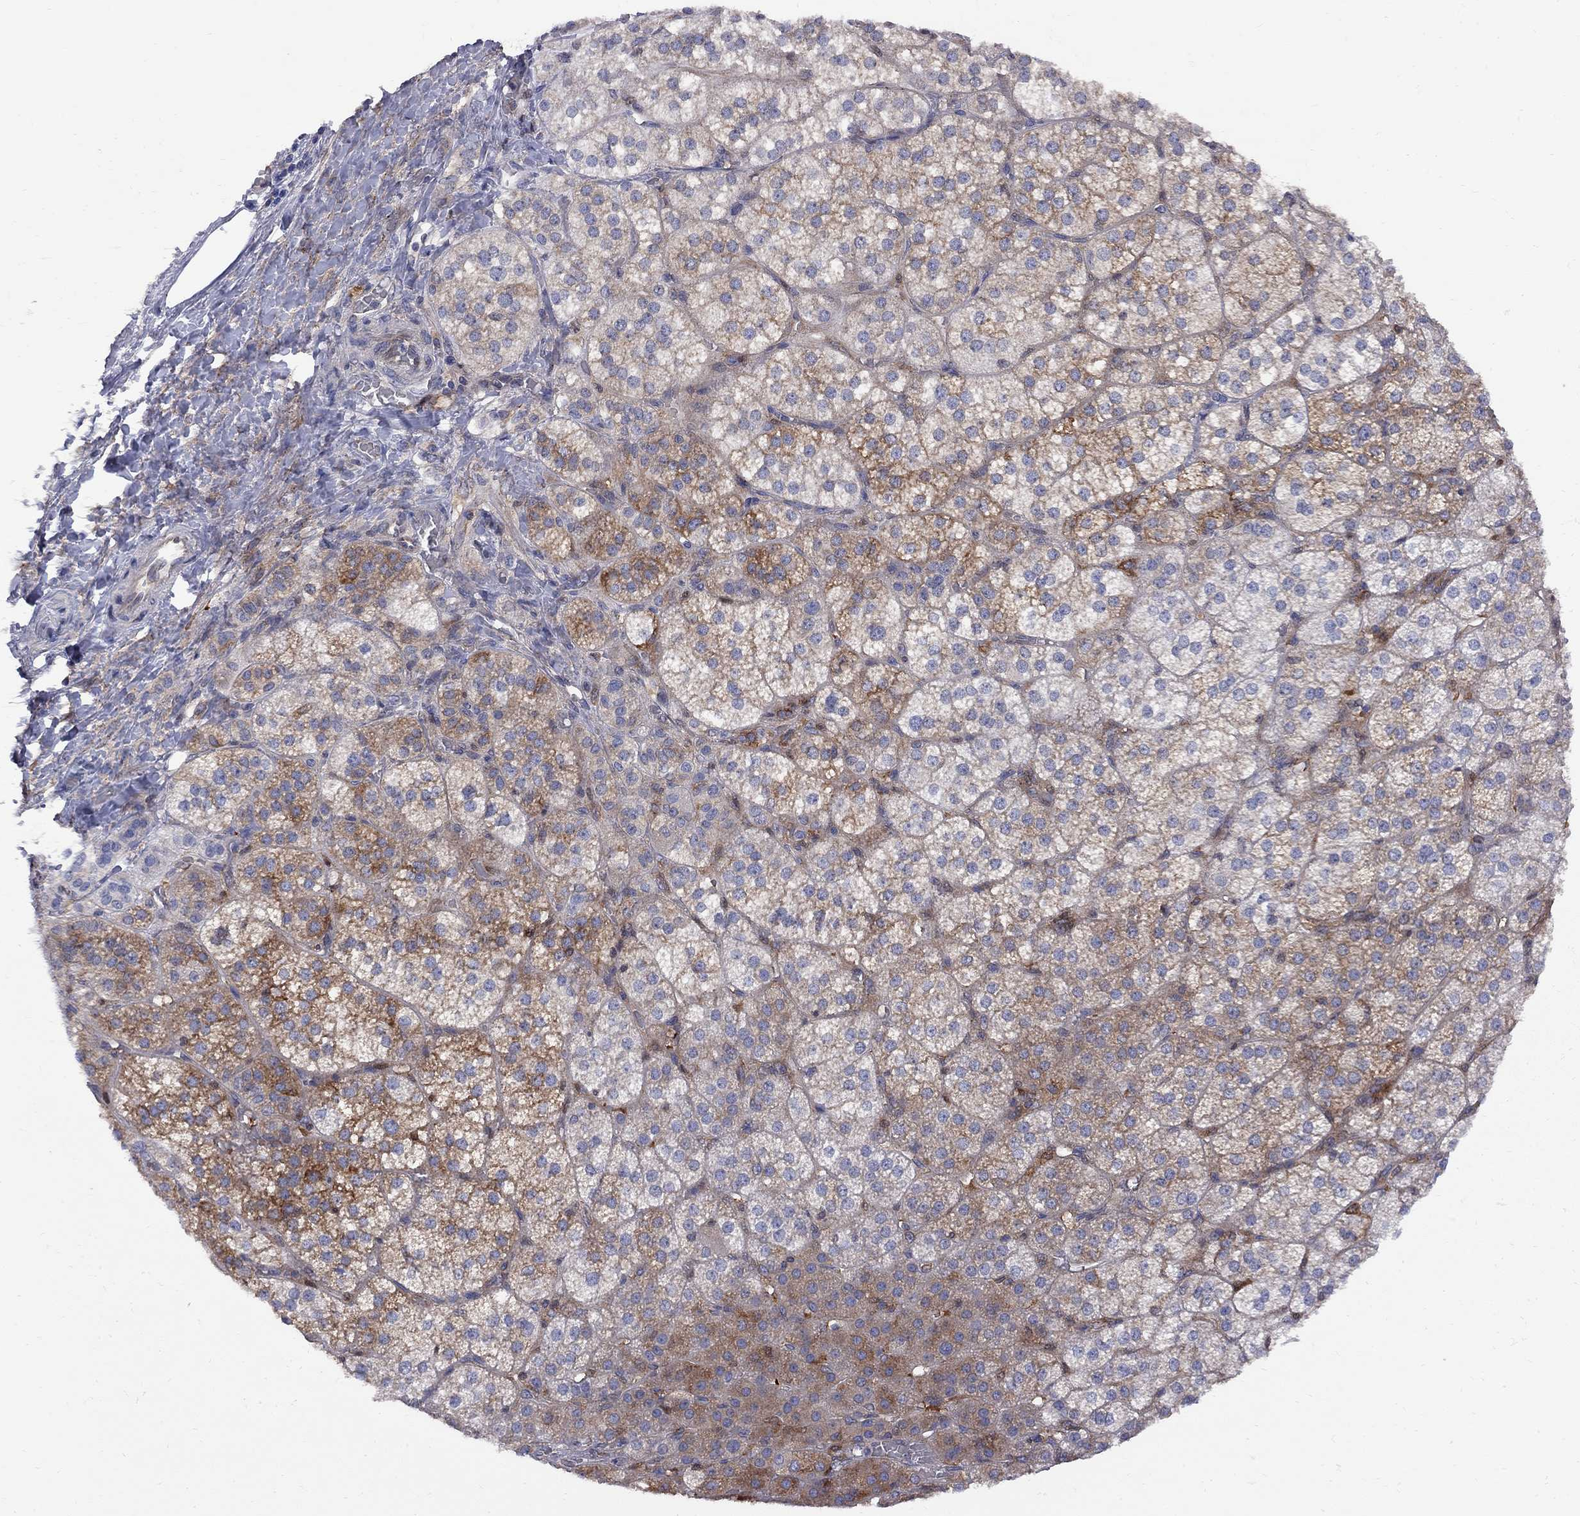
{"staining": {"intensity": "strong", "quantity": "<25%", "location": "cytoplasmic/membranous"}, "tissue": "adrenal gland", "cell_type": "Glandular cells", "image_type": "normal", "snomed": [{"axis": "morphology", "description": "Normal tissue, NOS"}, {"axis": "topography", "description": "Adrenal gland"}], "caption": "Adrenal gland stained with immunohistochemistry exhibits strong cytoplasmic/membranous expression in about <25% of glandular cells. Nuclei are stained in blue.", "gene": "MTHFR", "patient": {"sex": "female", "age": 60}}